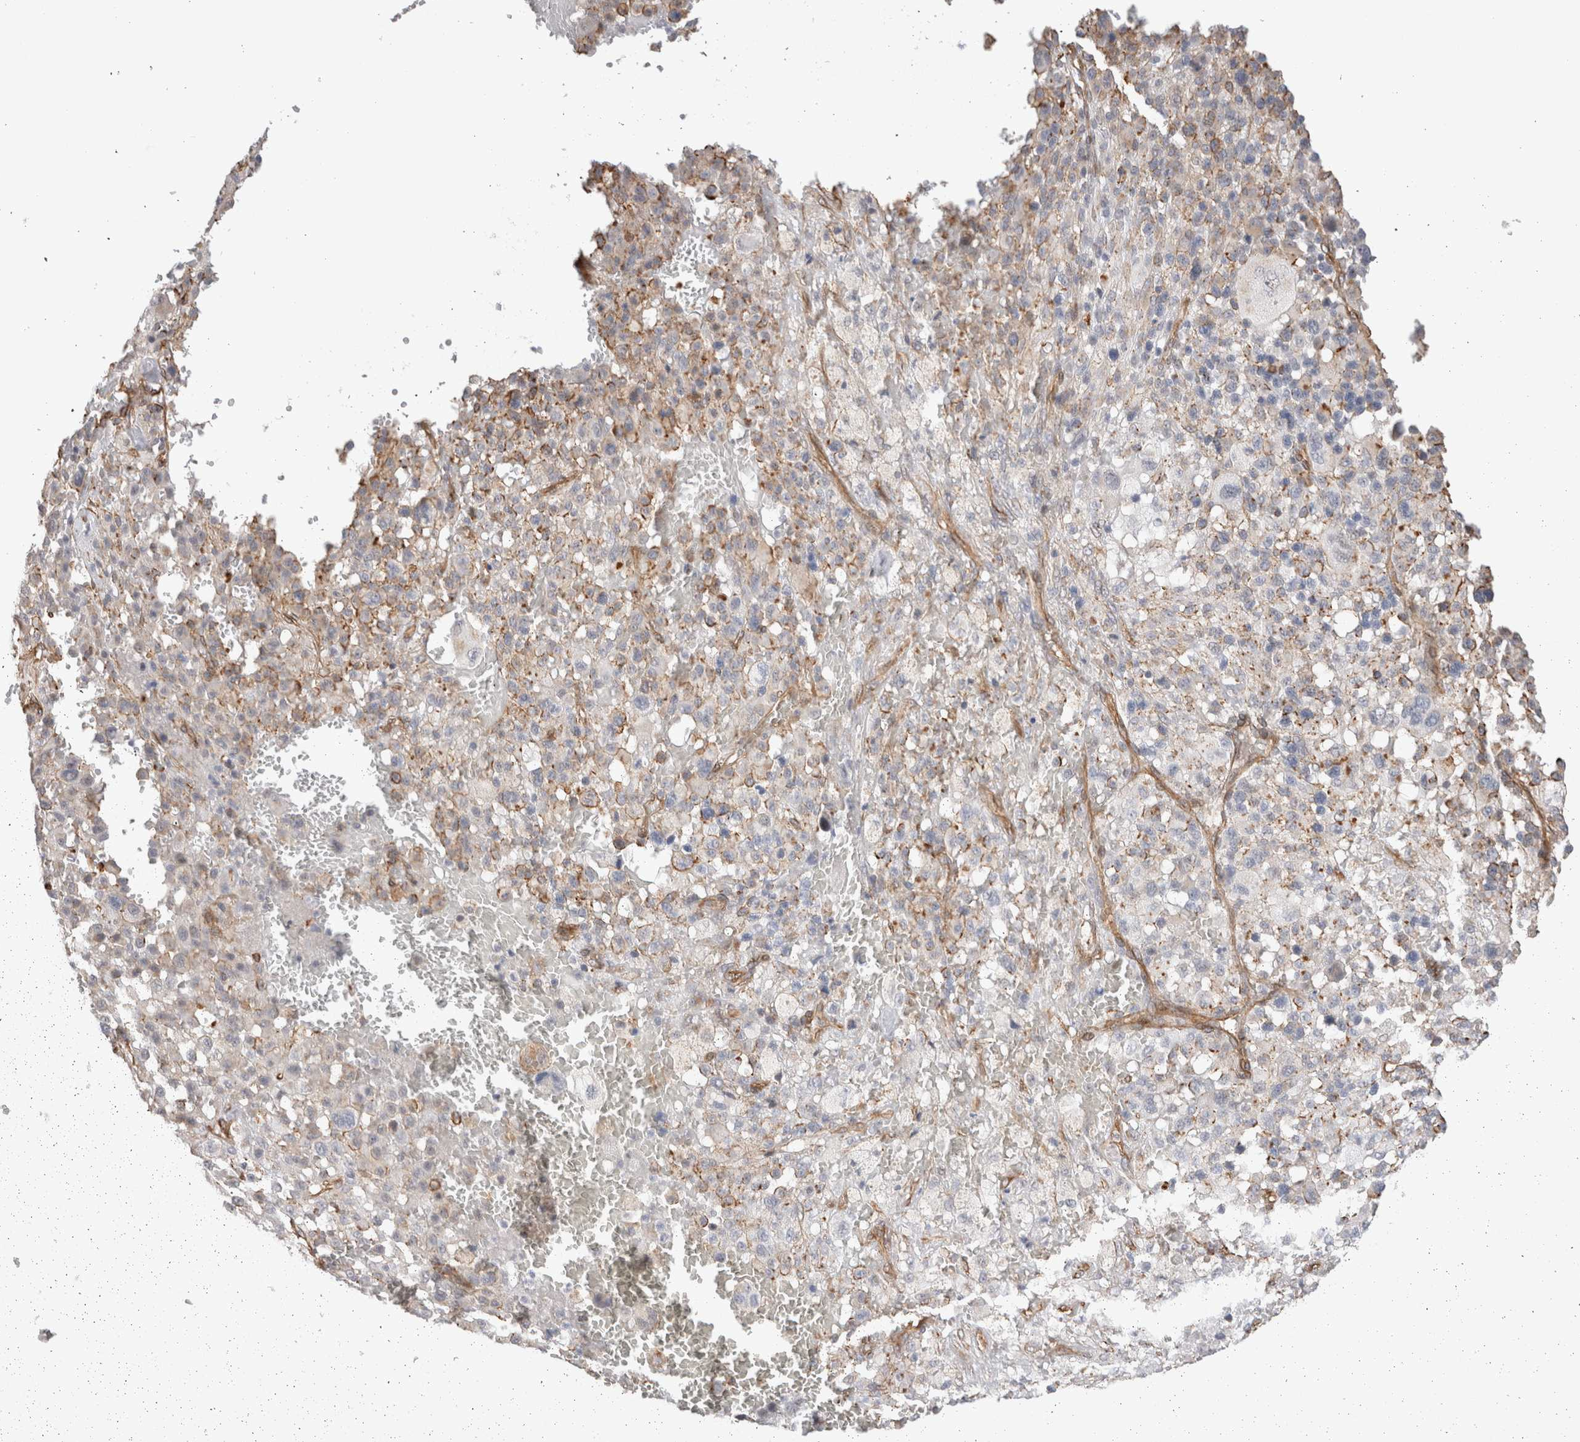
{"staining": {"intensity": "weak", "quantity": "<25%", "location": "cytoplasmic/membranous"}, "tissue": "melanoma", "cell_type": "Tumor cells", "image_type": "cancer", "snomed": [{"axis": "morphology", "description": "Malignant melanoma, Metastatic site"}, {"axis": "topography", "description": "Skin"}], "caption": "DAB immunohistochemical staining of human melanoma exhibits no significant staining in tumor cells.", "gene": "CAAP1", "patient": {"sex": "female", "age": 74}}